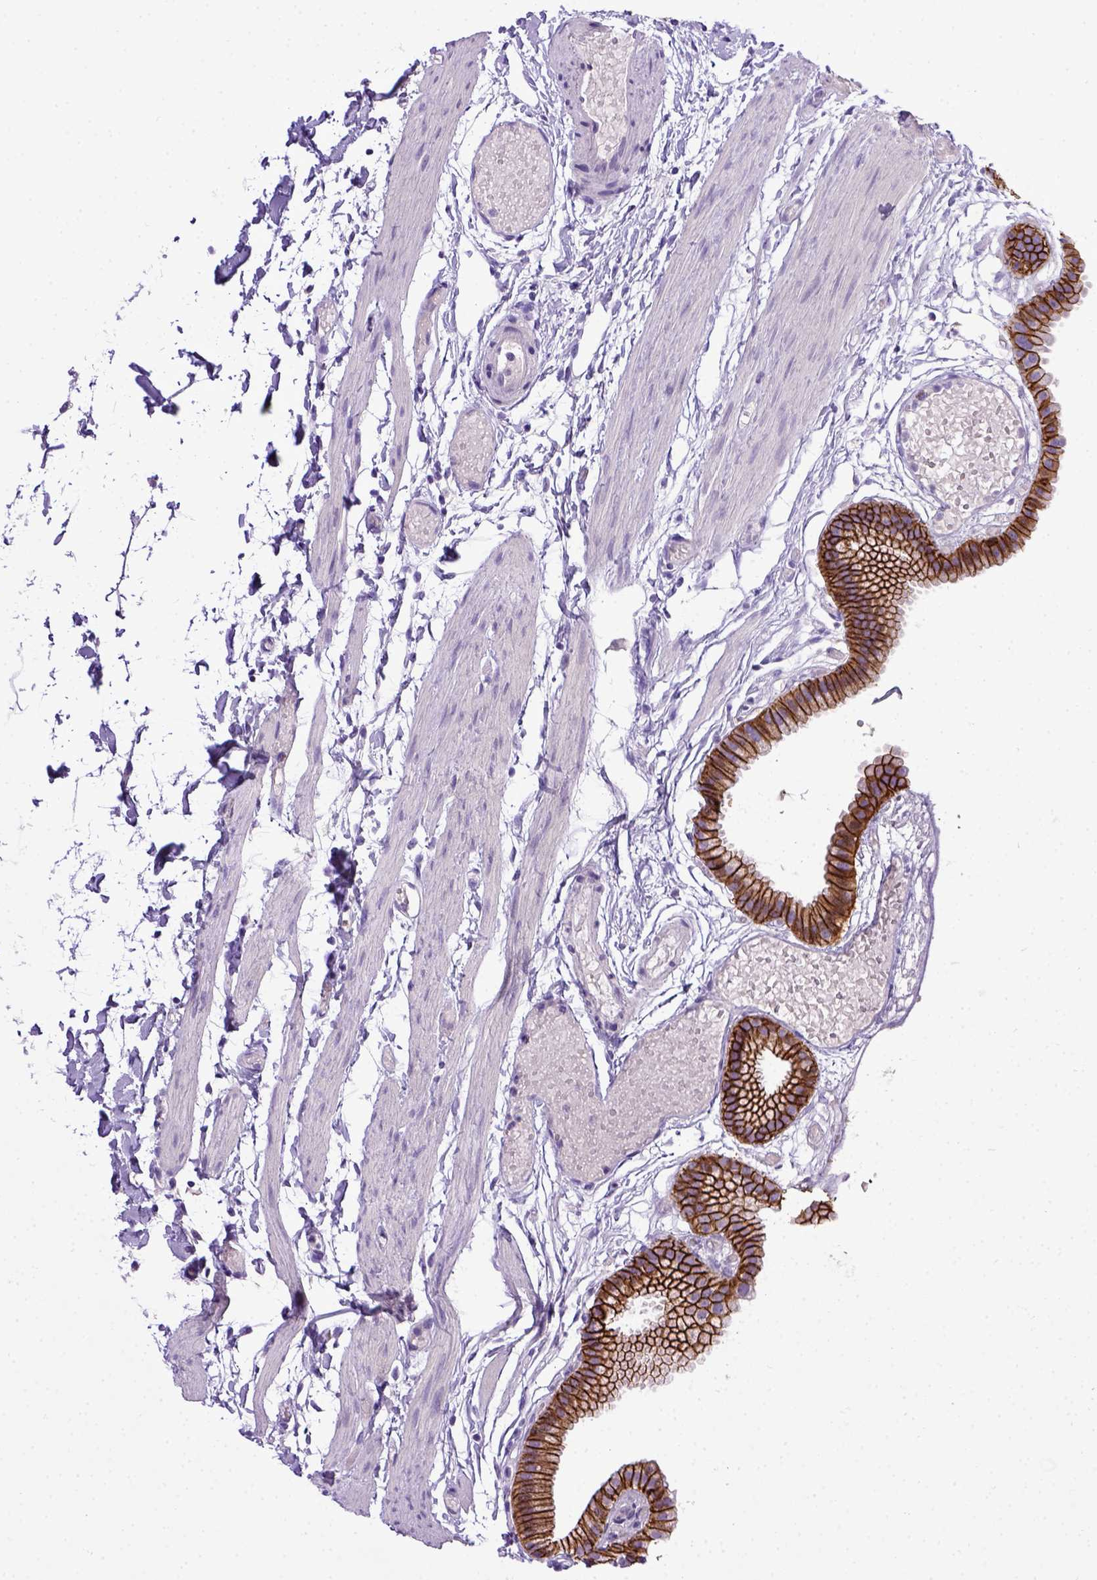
{"staining": {"intensity": "strong", "quantity": ">75%", "location": "cytoplasmic/membranous"}, "tissue": "gallbladder", "cell_type": "Glandular cells", "image_type": "normal", "snomed": [{"axis": "morphology", "description": "Normal tissue, NOS"}, {"axis": "topography", "description": "Gallbladder"}], "caption": "DAB (3,3'-diaminobenzidine) immunohistochemical staining of normal gallbladder demonstrates strong cytoplasmic/membranous protein expression in approximately >75% of glandular cells.", "gene": "CDH1", "patient": {"sex": "female", "age": 45}}